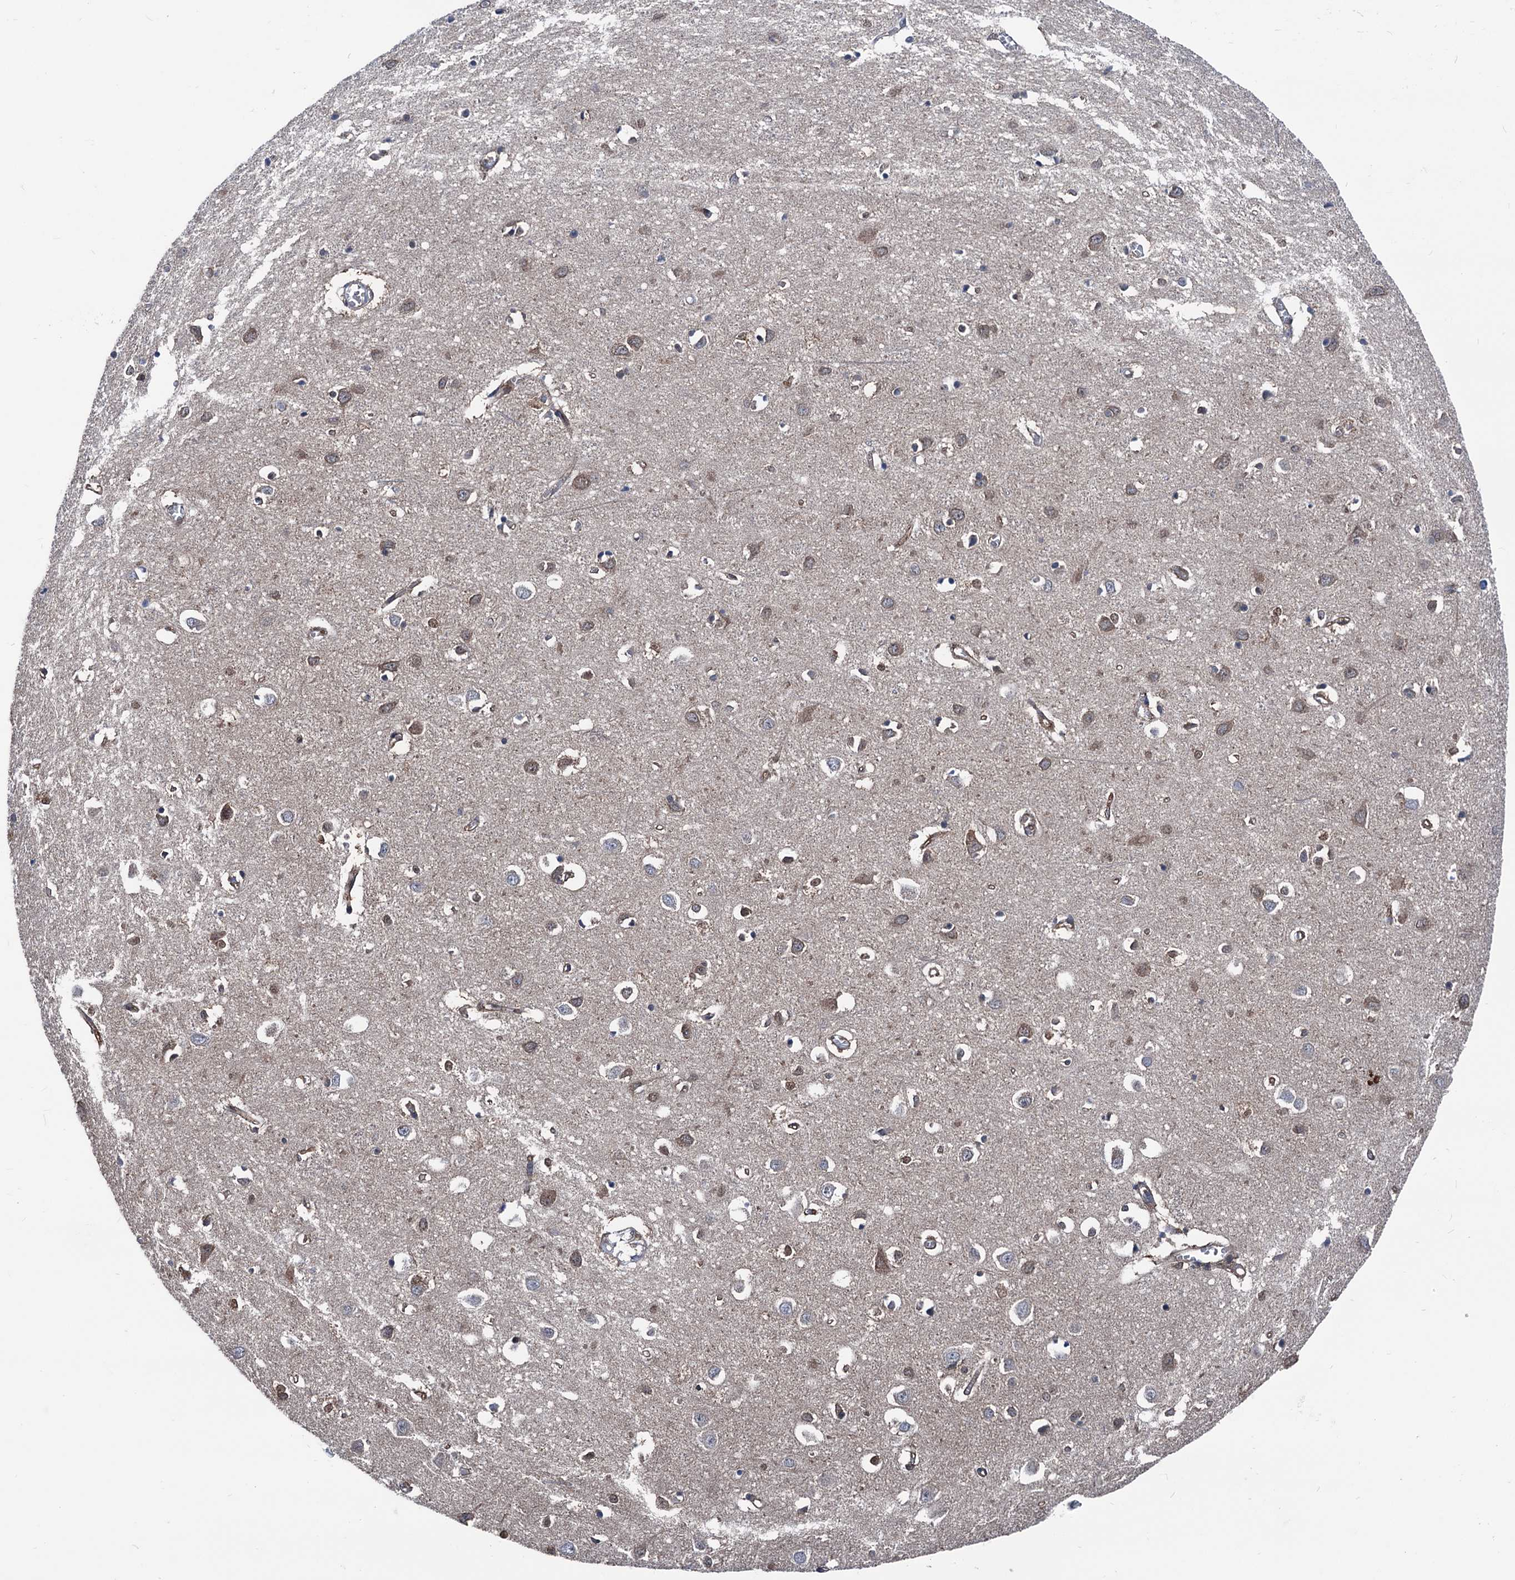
{"staining": {"intensity": "weak", "quantity": "25%-75%", "location": "cytoplasmic/membranous"}, "tissue": "cerebral cortex", "cell_type": "Endothelial cells", "image_type": "normal", "snomed": [{"axis": "morphology", "description": "Normal tissue, NOS"}, {"axis": "topography", "description": "Cerebral cortex"}], "caption": "Brown immunohistochemical staining in unremarkable human cerebral cortex exhibits weak cytoplasmic/membranous staining in approximately 25%-75% of endothelial cells.", "gene": "GLO1", "patient": {"sex": "female", "age": 64}}